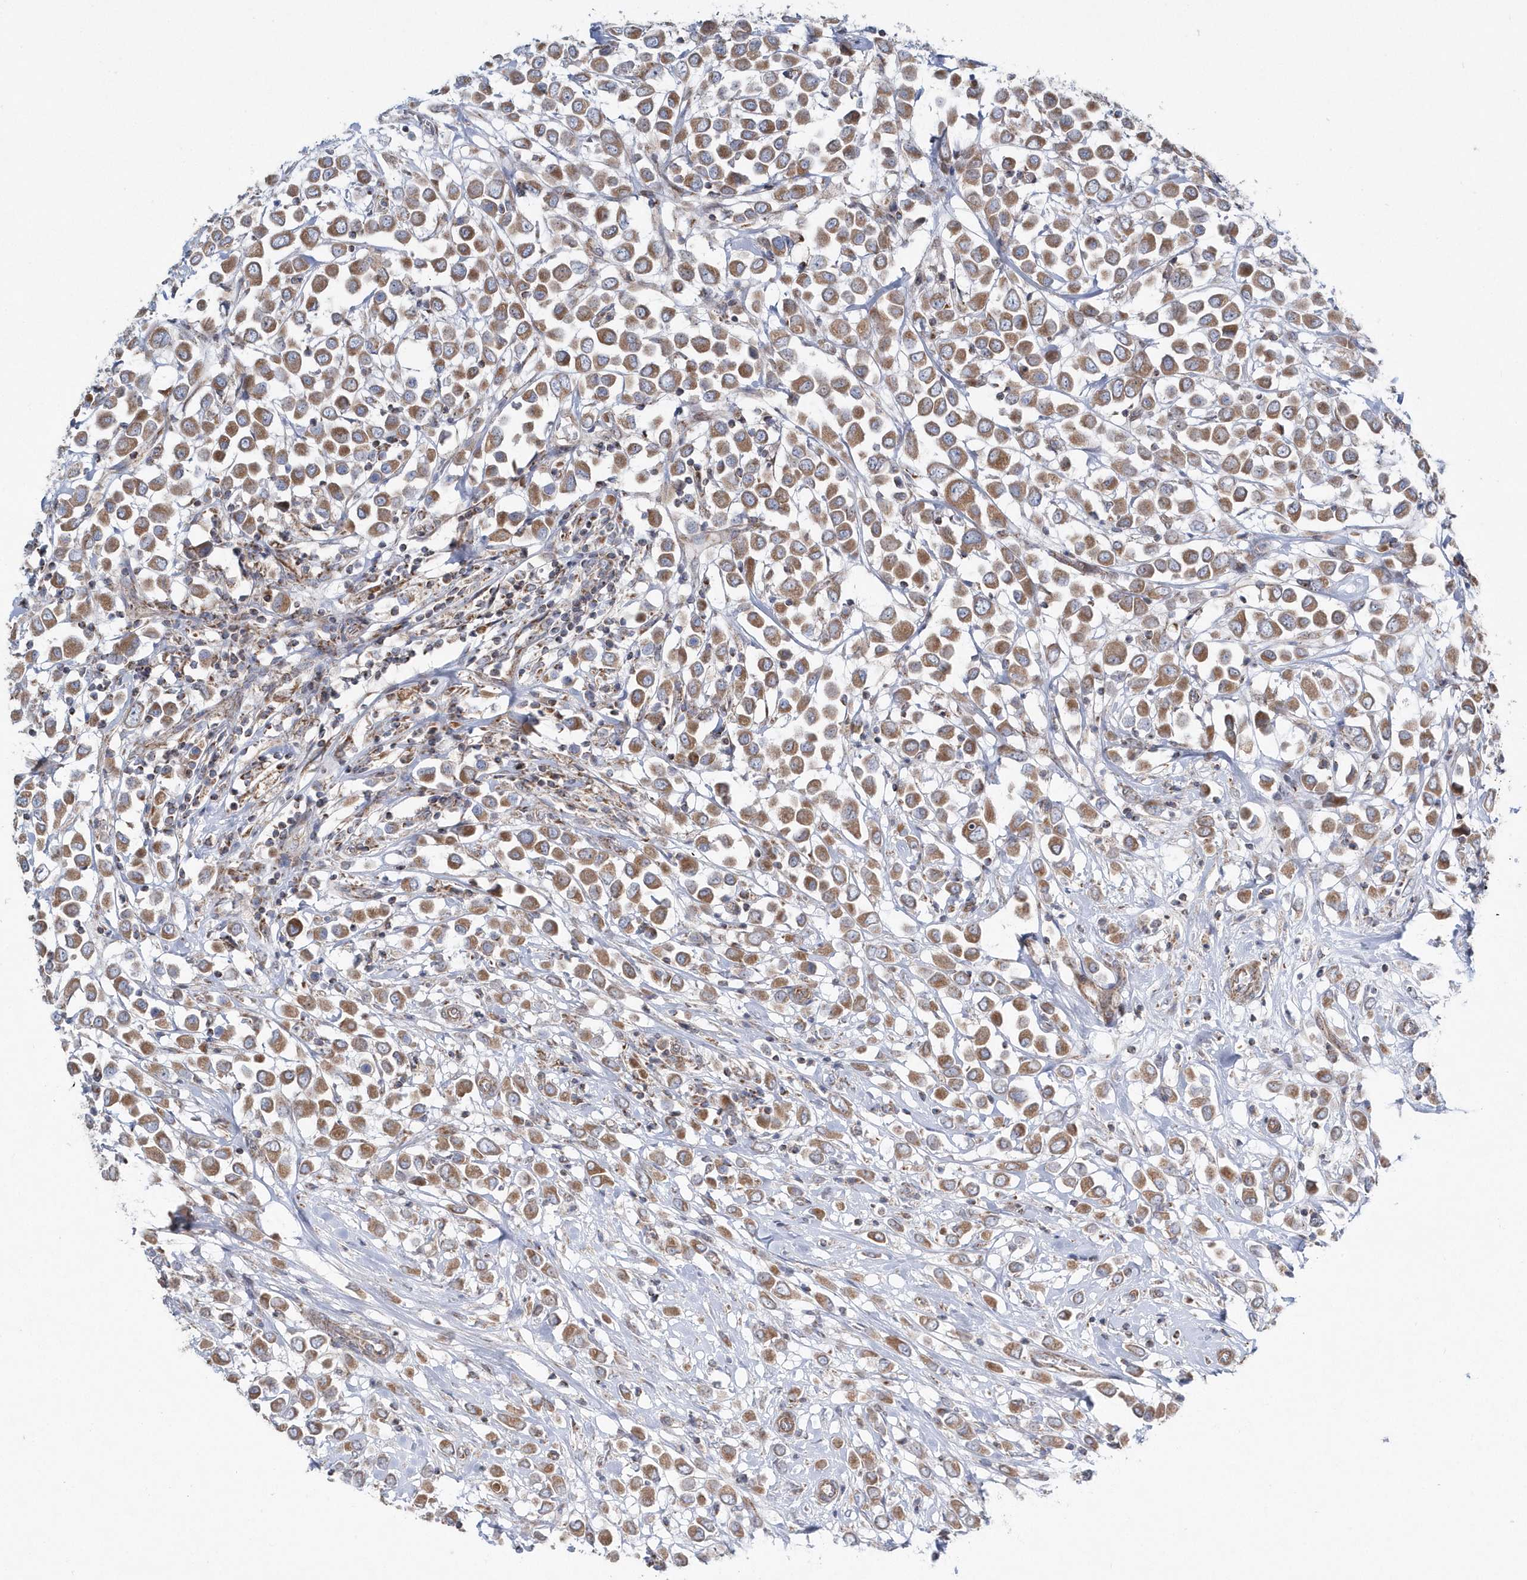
{"staining": {"intensity": "moderate", "quantity": ">75%", "location": "cytoplasmic/membranous"}, "tissue": "breast cancer", "cell_type": "Tumor cells", "image_type": "cancer", "snomed": [{"axis": "morphology", "description": "Duct carcinoma"}, {"axis": "topography", "description": "Breast"}], "caption": "Breast infiltrating ductal carcinoma was stained to show a protein in brown. There is medium levels of moderate cytoplasmic/membranous expression in about >75% of tumor cells.", "gene": "OPA1", "patient": {"sex": "female", "age": 61}}